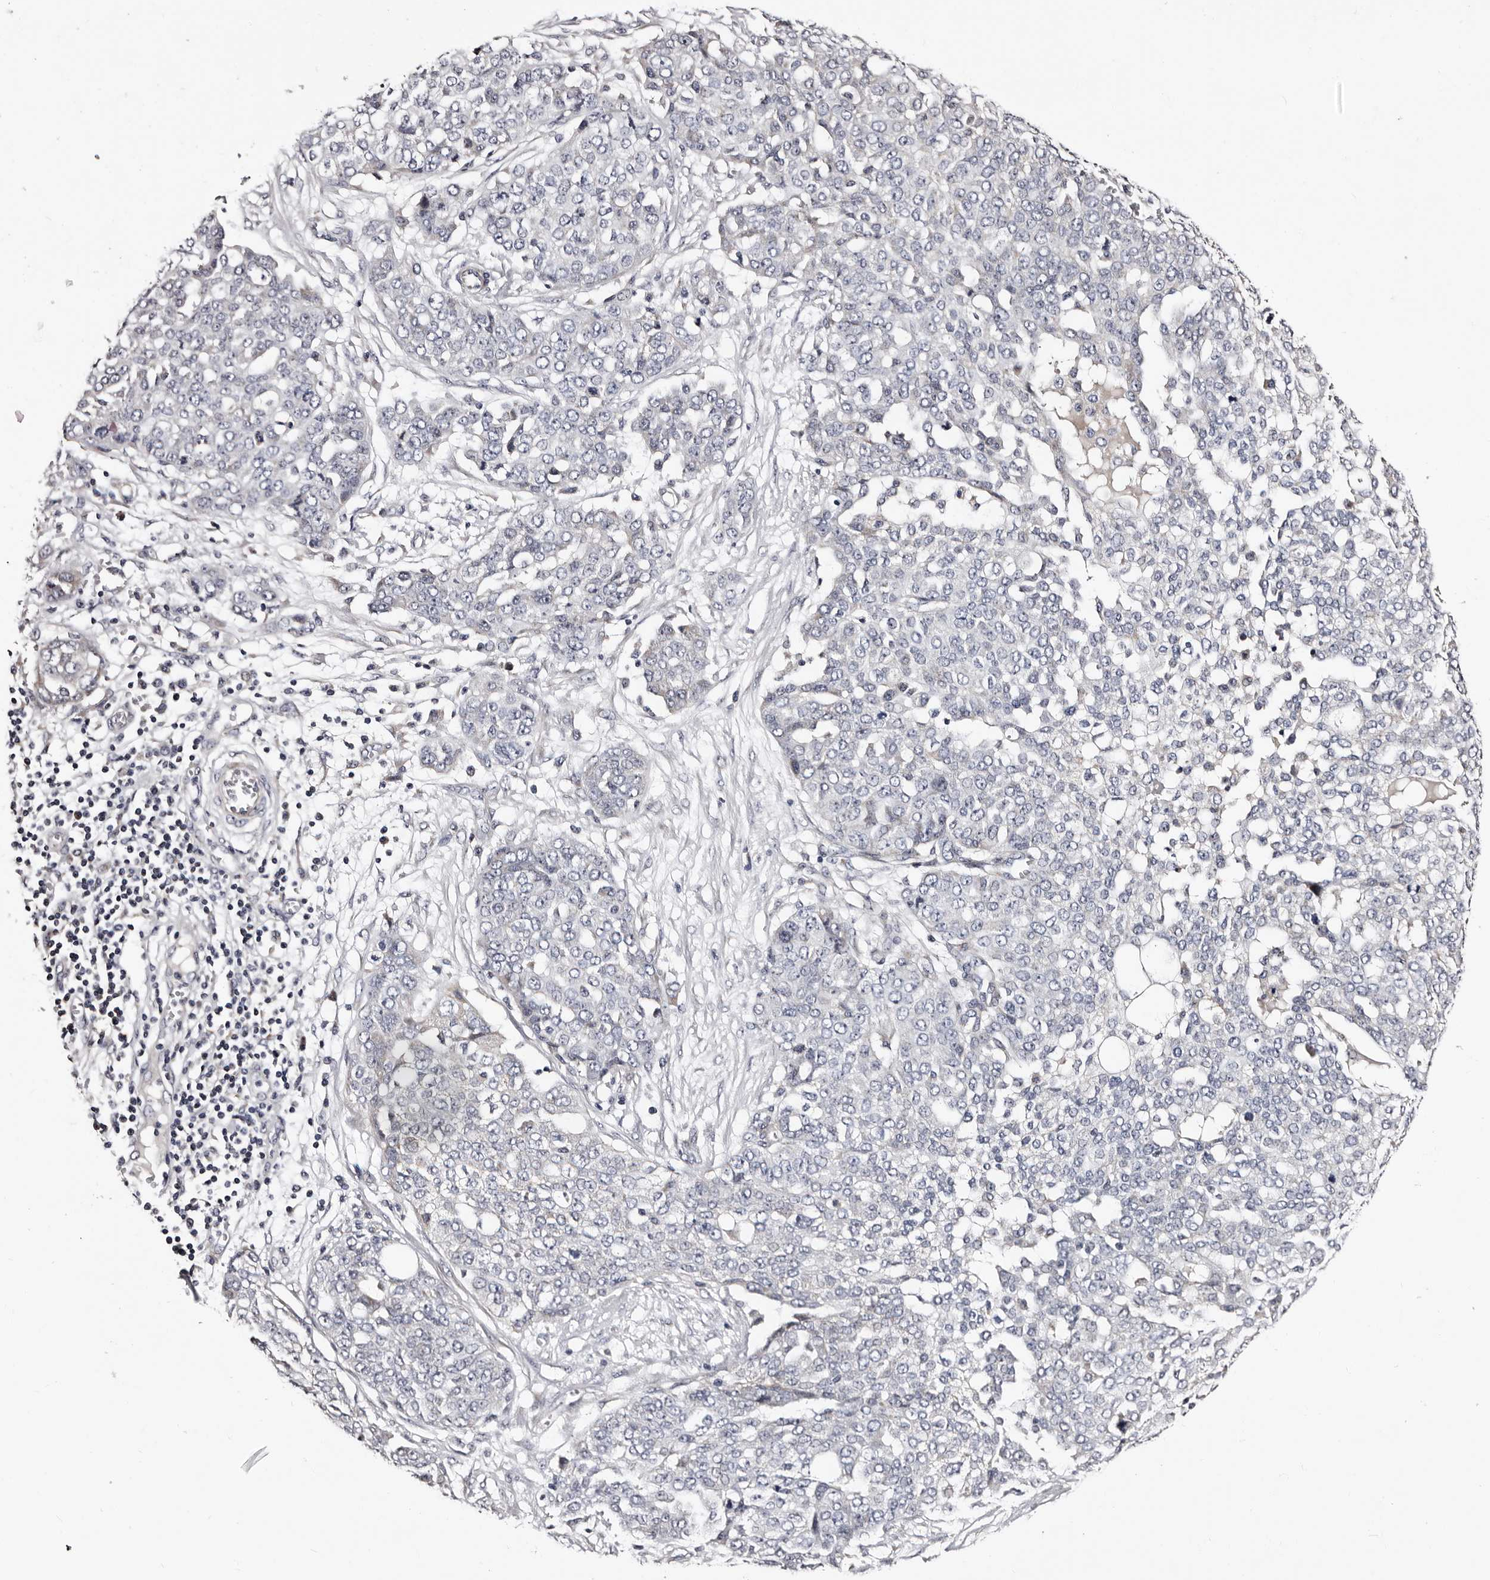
{"staining": {"intensity": "negative", "quantity": "none", "location": "none"}, "tissue": "ovarian cancer", "cell_type": "Tumor cells", "image_type": "cancer", "snomed": [{"axis": "morphology", "description": "Cystadenocarcinoma, serous, NOS"}, {"axis": "topography", "description": "Soft tissue"}, {"axis": "topography", "description": "Ovary"}], "caption": "Human ovarian cancer stained for a protein using immunohistochemistry shows no expression in tumor cells.", "gene": "TAF4B", "patient": {"sex": "female", "age": 57}}